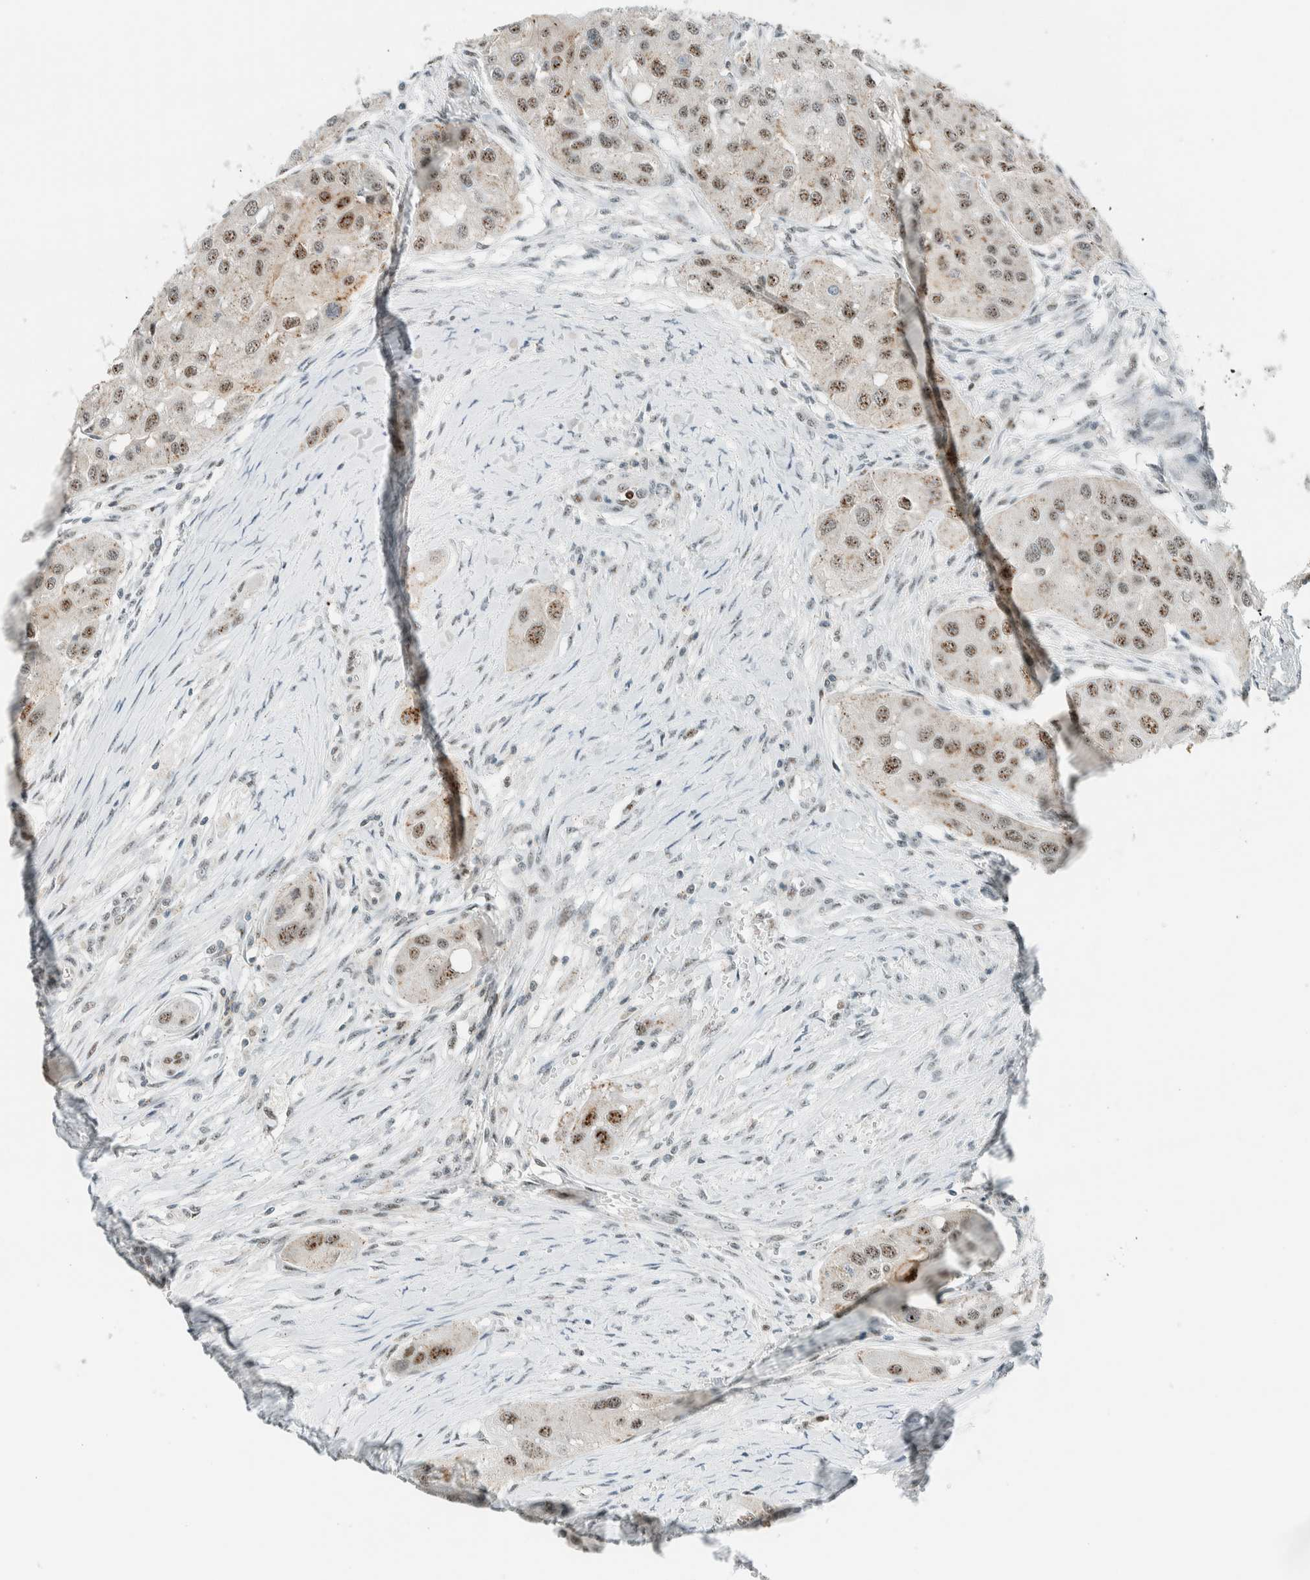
{"staining": {"intensity": "moderate", "quantity": ">75%", "location": "nuclear"}, "tissue": "head and neck cancer", "cell_type": "Tumor cells", "image_type": "cancer", "snomed": [{"axis": "morphology", "description": "Normal tissue, NOS"}, {"axis": "morphology", "description": "Squamous cell carcinoma, NOS"}, {"axis": "topography", "description": "Skeletal muscle"}, {"axis": "topography", "description": "Head-Neck"}], "caption": "Immunohistochemistry (DAB) staining of head and neck cancer demonstrates moderate nuclear protein staining in about >75% of tumor cells.", "gene": "CYSRT1", "patient": {"sex": "male", "age": 51}}